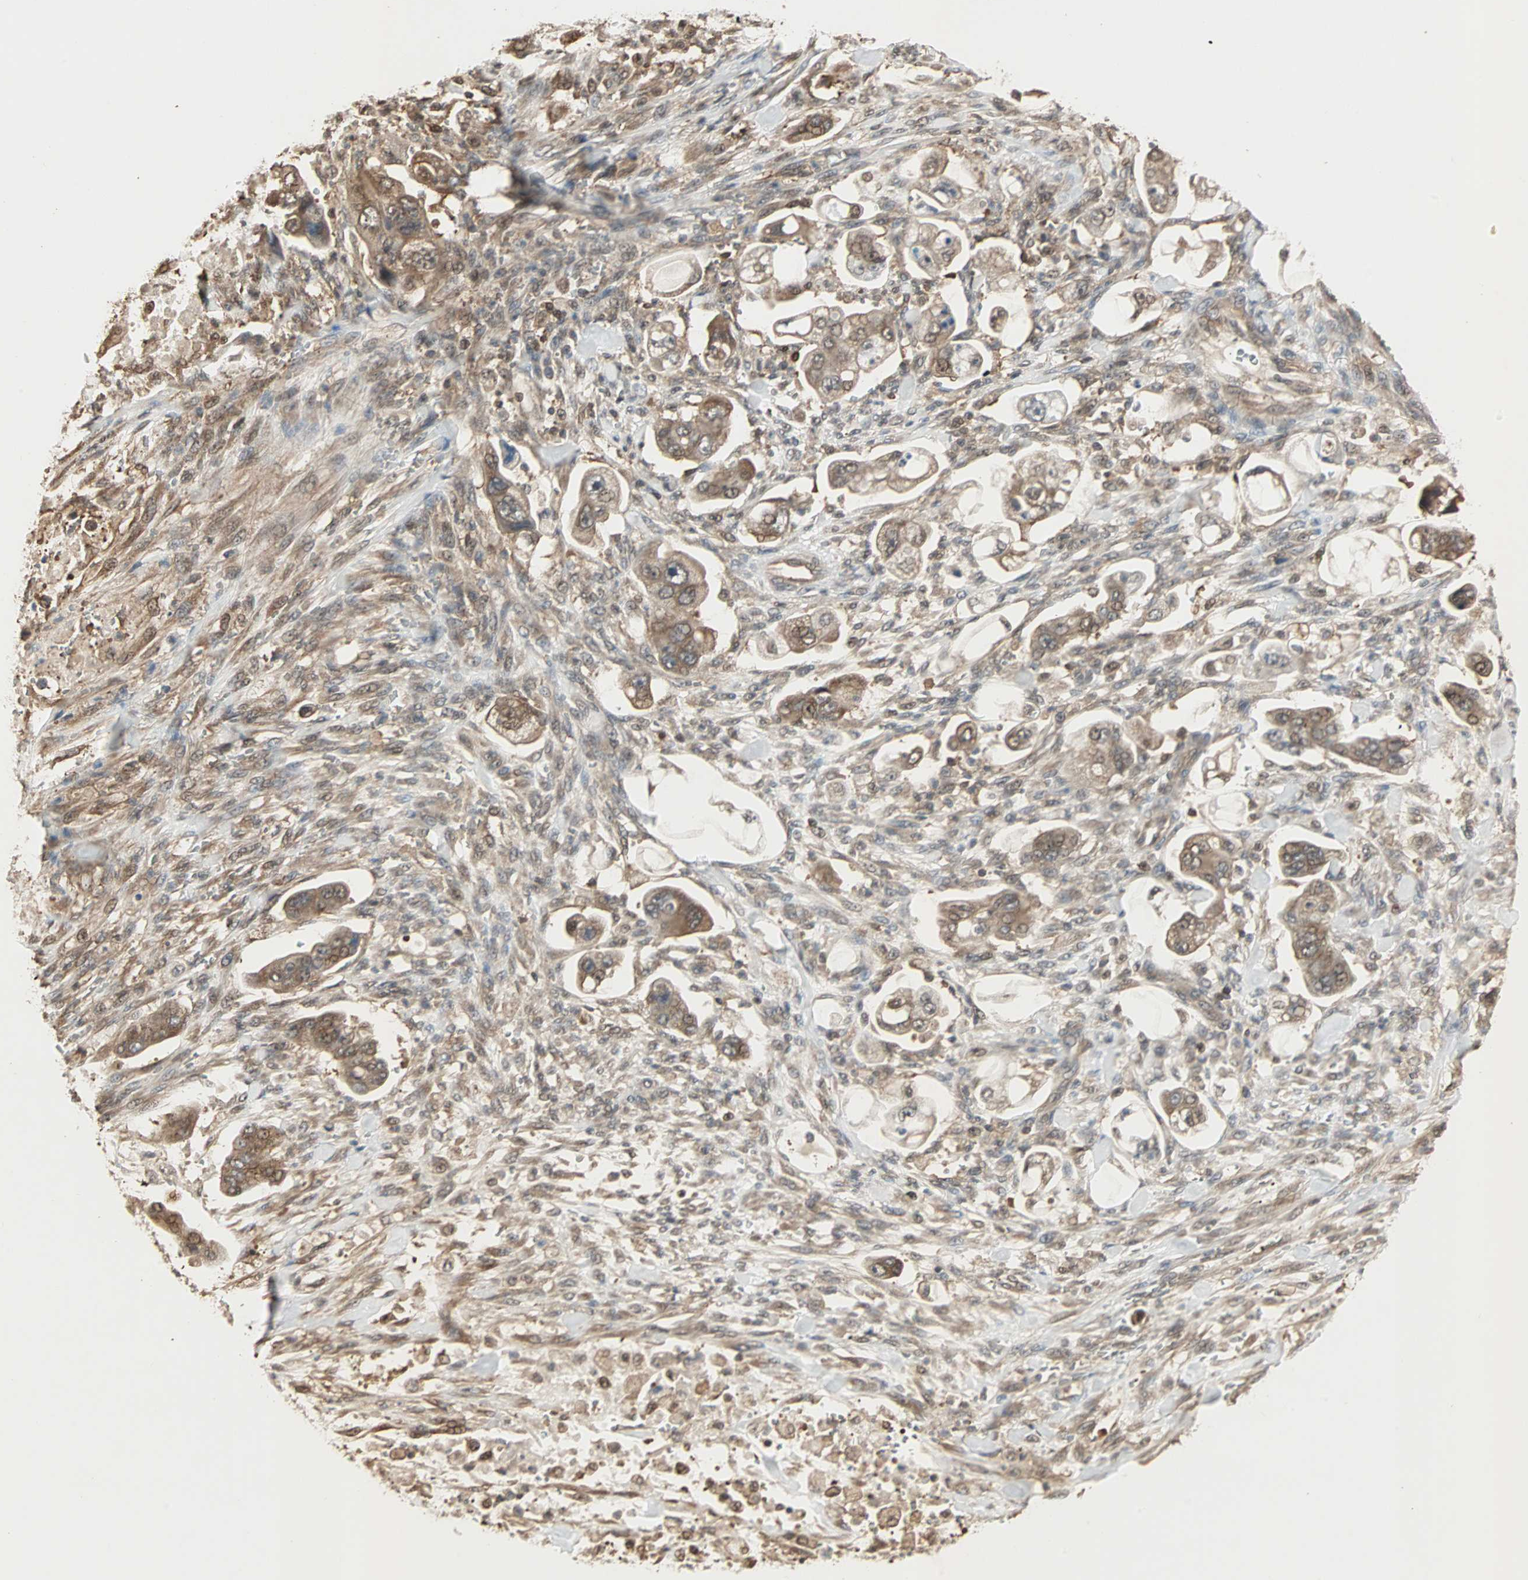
{"staining": {"intensity": "moderate", "quantity": ">75%", "location": "cytoplasmic/membranous"}, "tissue": "stomach cancer", "cell_type": "Tumor cells", "image_type": "cancer", "snomed": [{"axis": "morphology", "description": "Adenocarcinoma, NOS"}, {"axis": "topography", "description": "Stomach"}], "caption": "Immunohistochemistry histopathology image of stomach adenocarcinoma stained for a protein (brown), which demonstrates medium levels of moderate cytoplasmic/membranous expression in approximately >75% of tumor cells.", "gene": "DRG2", "patient": {"sex": "male", "age": 62}}